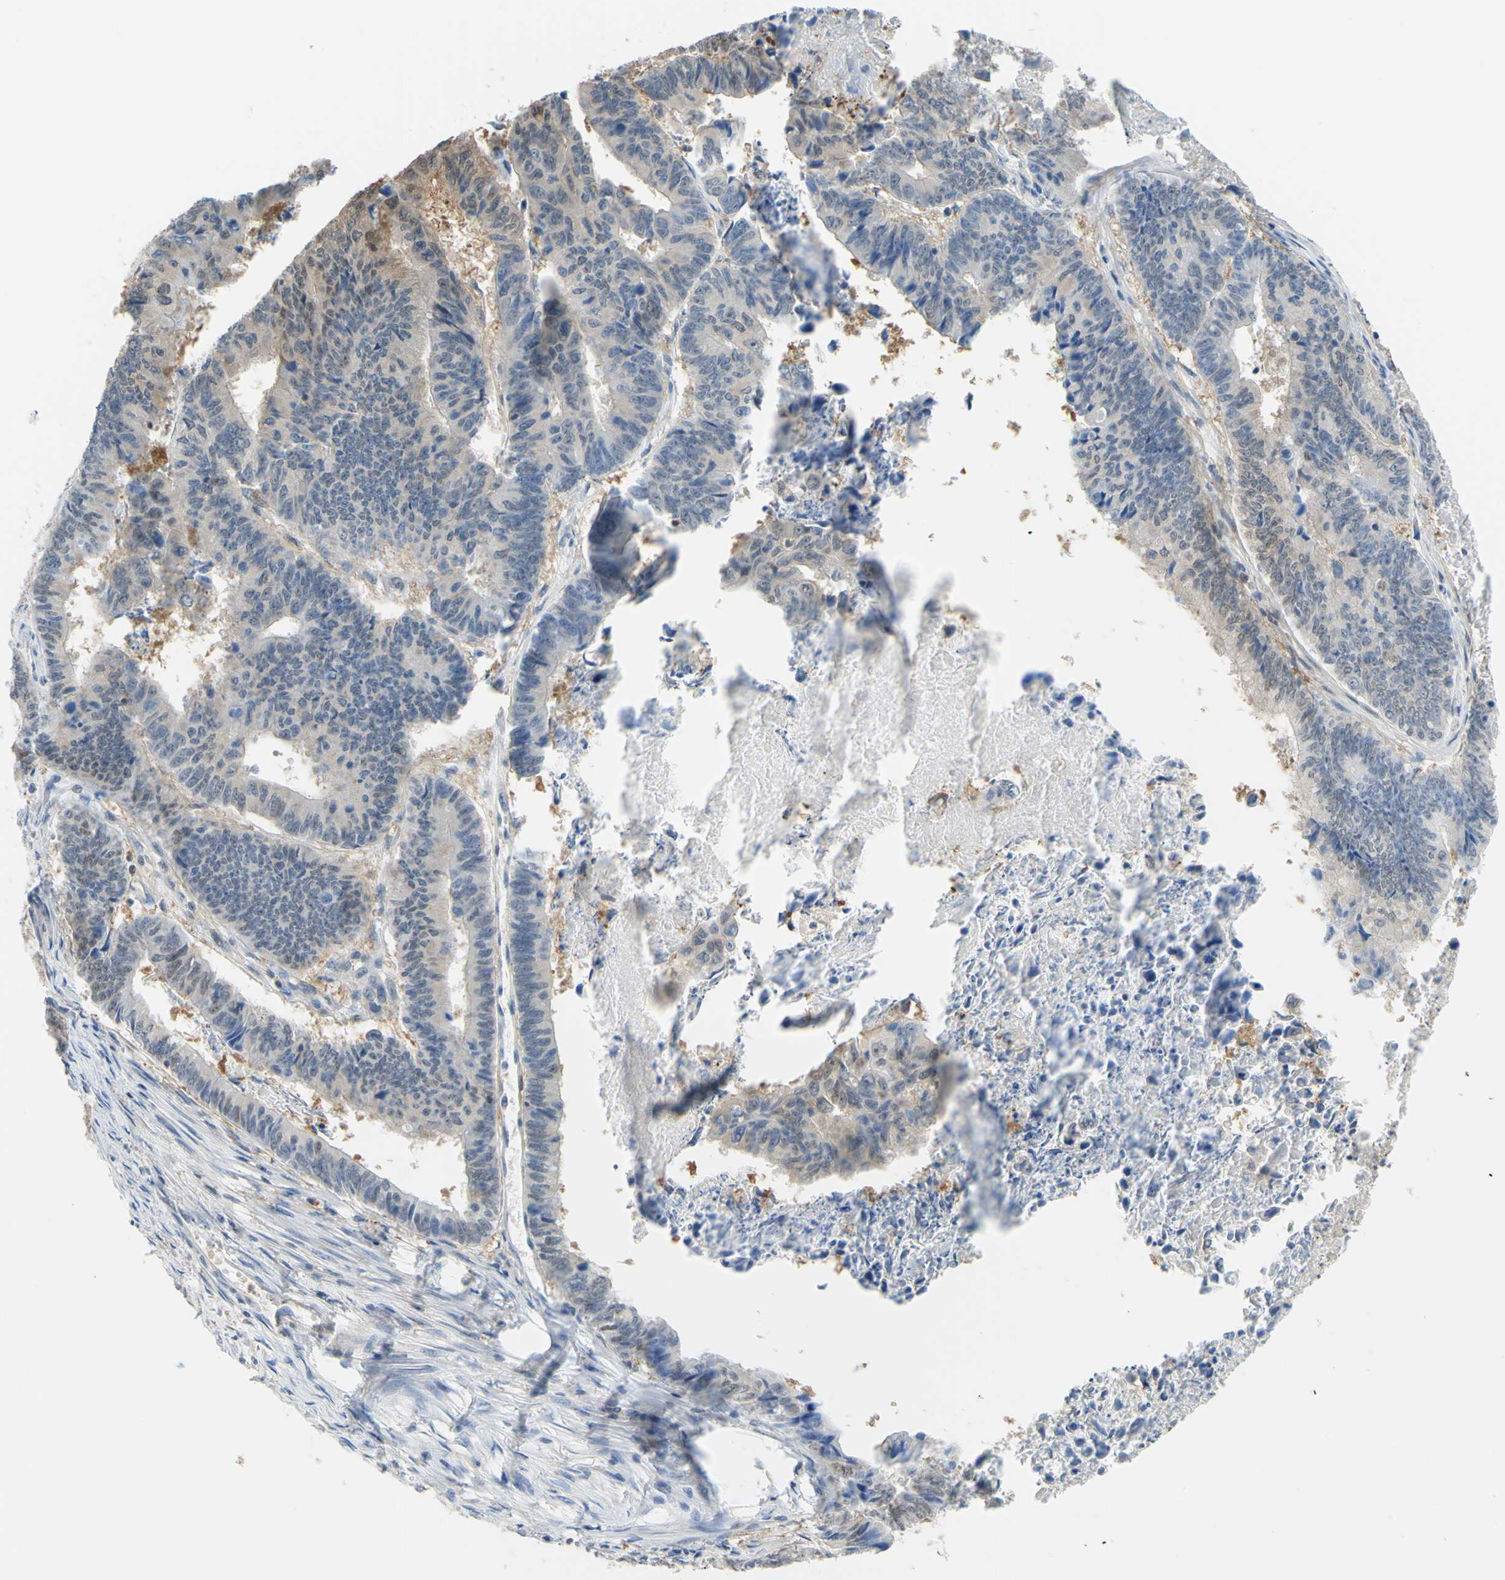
{"staining": {"intensity": "weak", "quantity": "<25%", "location": "cytoplasmic/membranous"}, "tissue": "stomach cancer", "cell_type": "Tumor cells", "image_type": "cancer", "snomed": [{"axis": "morphology", "description": "Adenocarcinoma, NOS"}, {"axis": "topography", "description": "Stomach, lower"}], "caption": "This is a micrograph of immunohistochemistry (IHC) staining of stomach adenocarcinoma, which shows no expression in tumor cells. (DAB (3,3'-diaminobenzidine) immunohistochemistry with hematoxylin counter stain).", "gene": "UPK3B", "patient": {"sex": "male", "age": 77}}